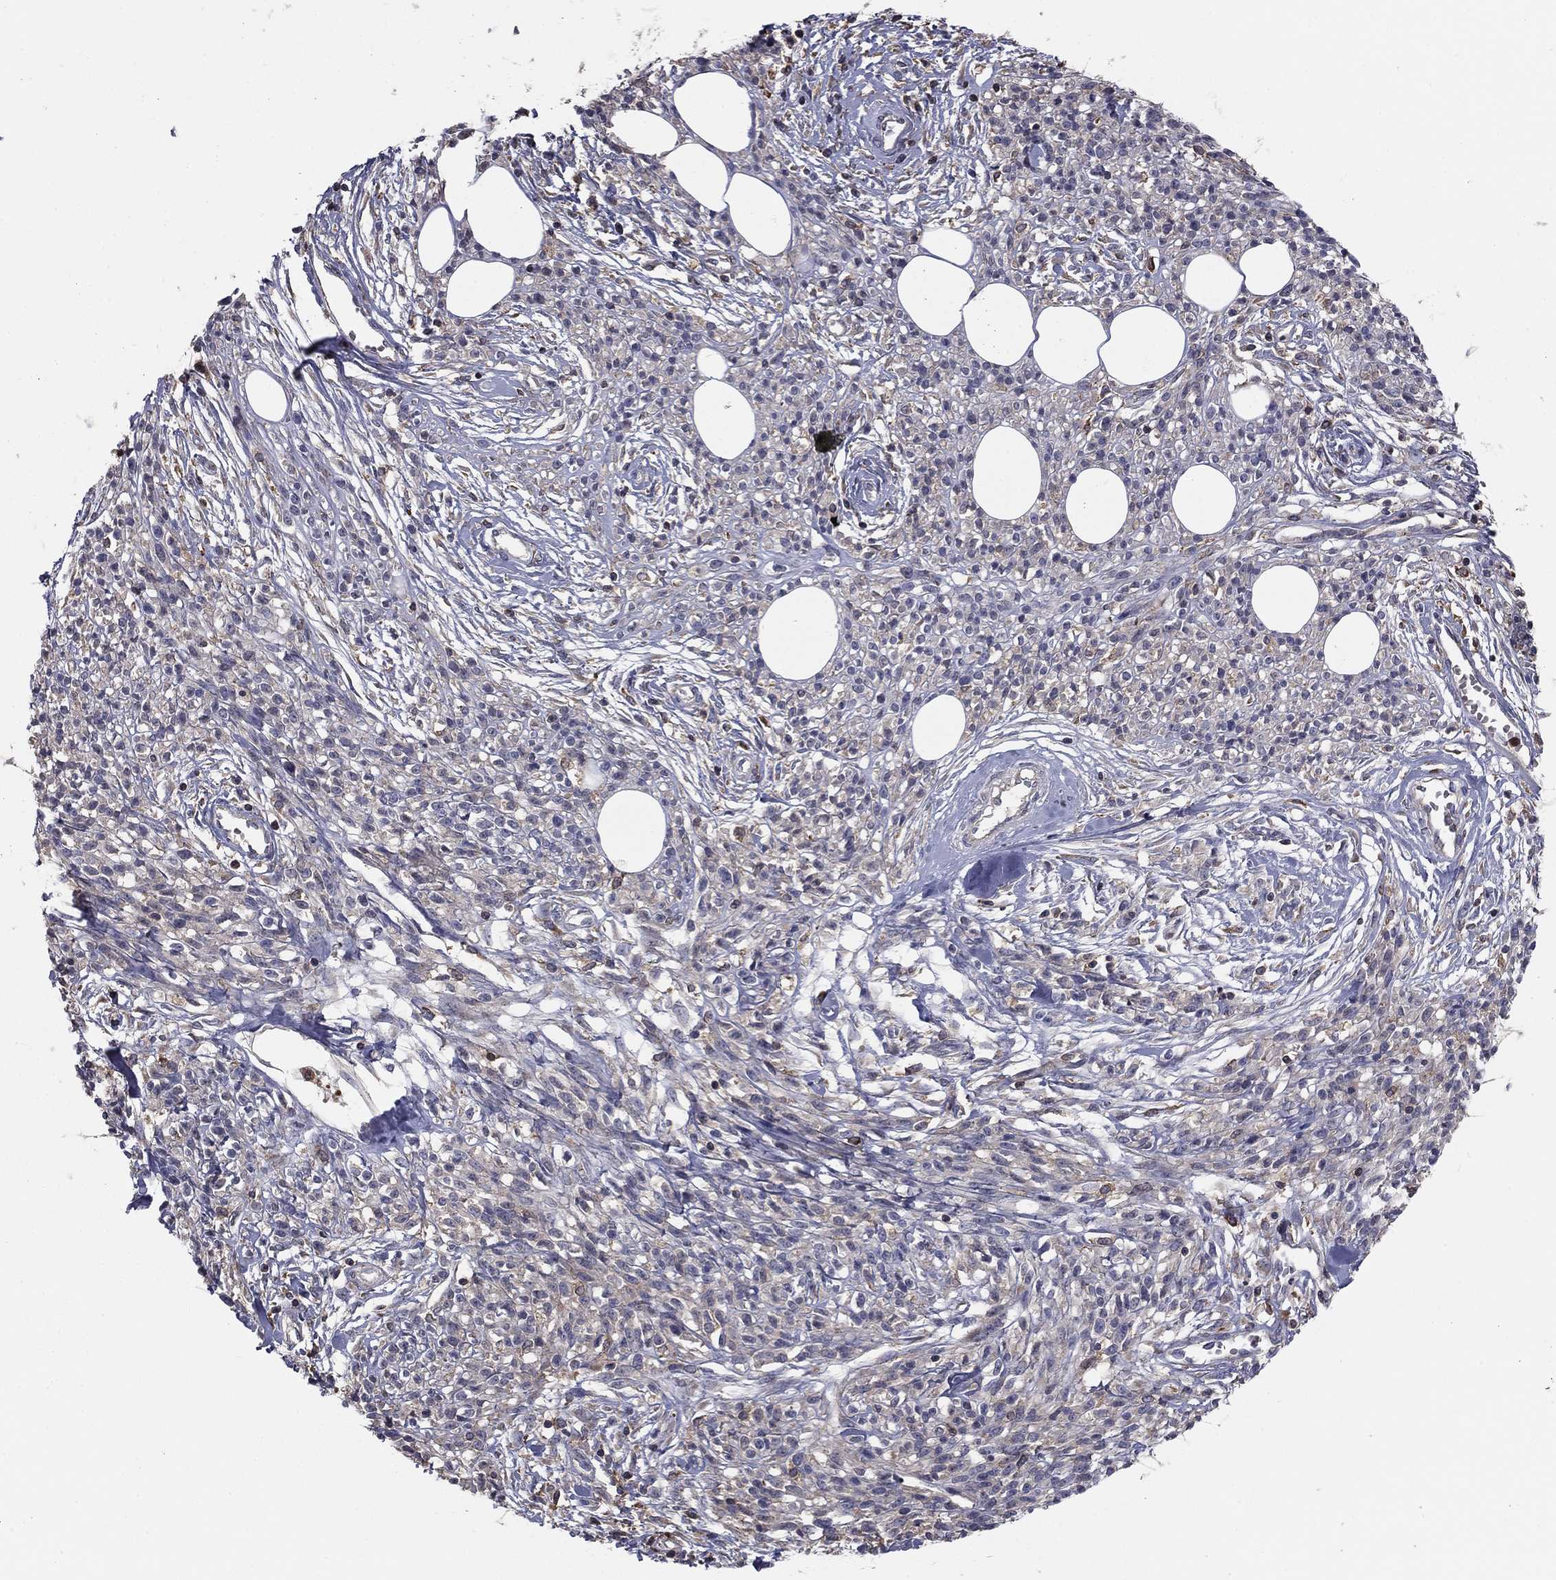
{"staining": {"intensity": "negative", "quantity": "none", "location": "none"}, "tissue": "melanoma", "cell_type": "Tumor cells", "image_type": "cancer", "snomed": [{"axis": "morphology", "description": "Malignant melanoma, NOS"}, {"axis": "topography", "description": "Skin"}, {"axis": "topography", "description": "Skin of trunk"}], "caption": "A photomicrograph of malignant melanoma stained for a protein exhibits no brown staining in tumor cells.", "gene": "PLCB2", "patient": {"sex": "male", "age": 74}}